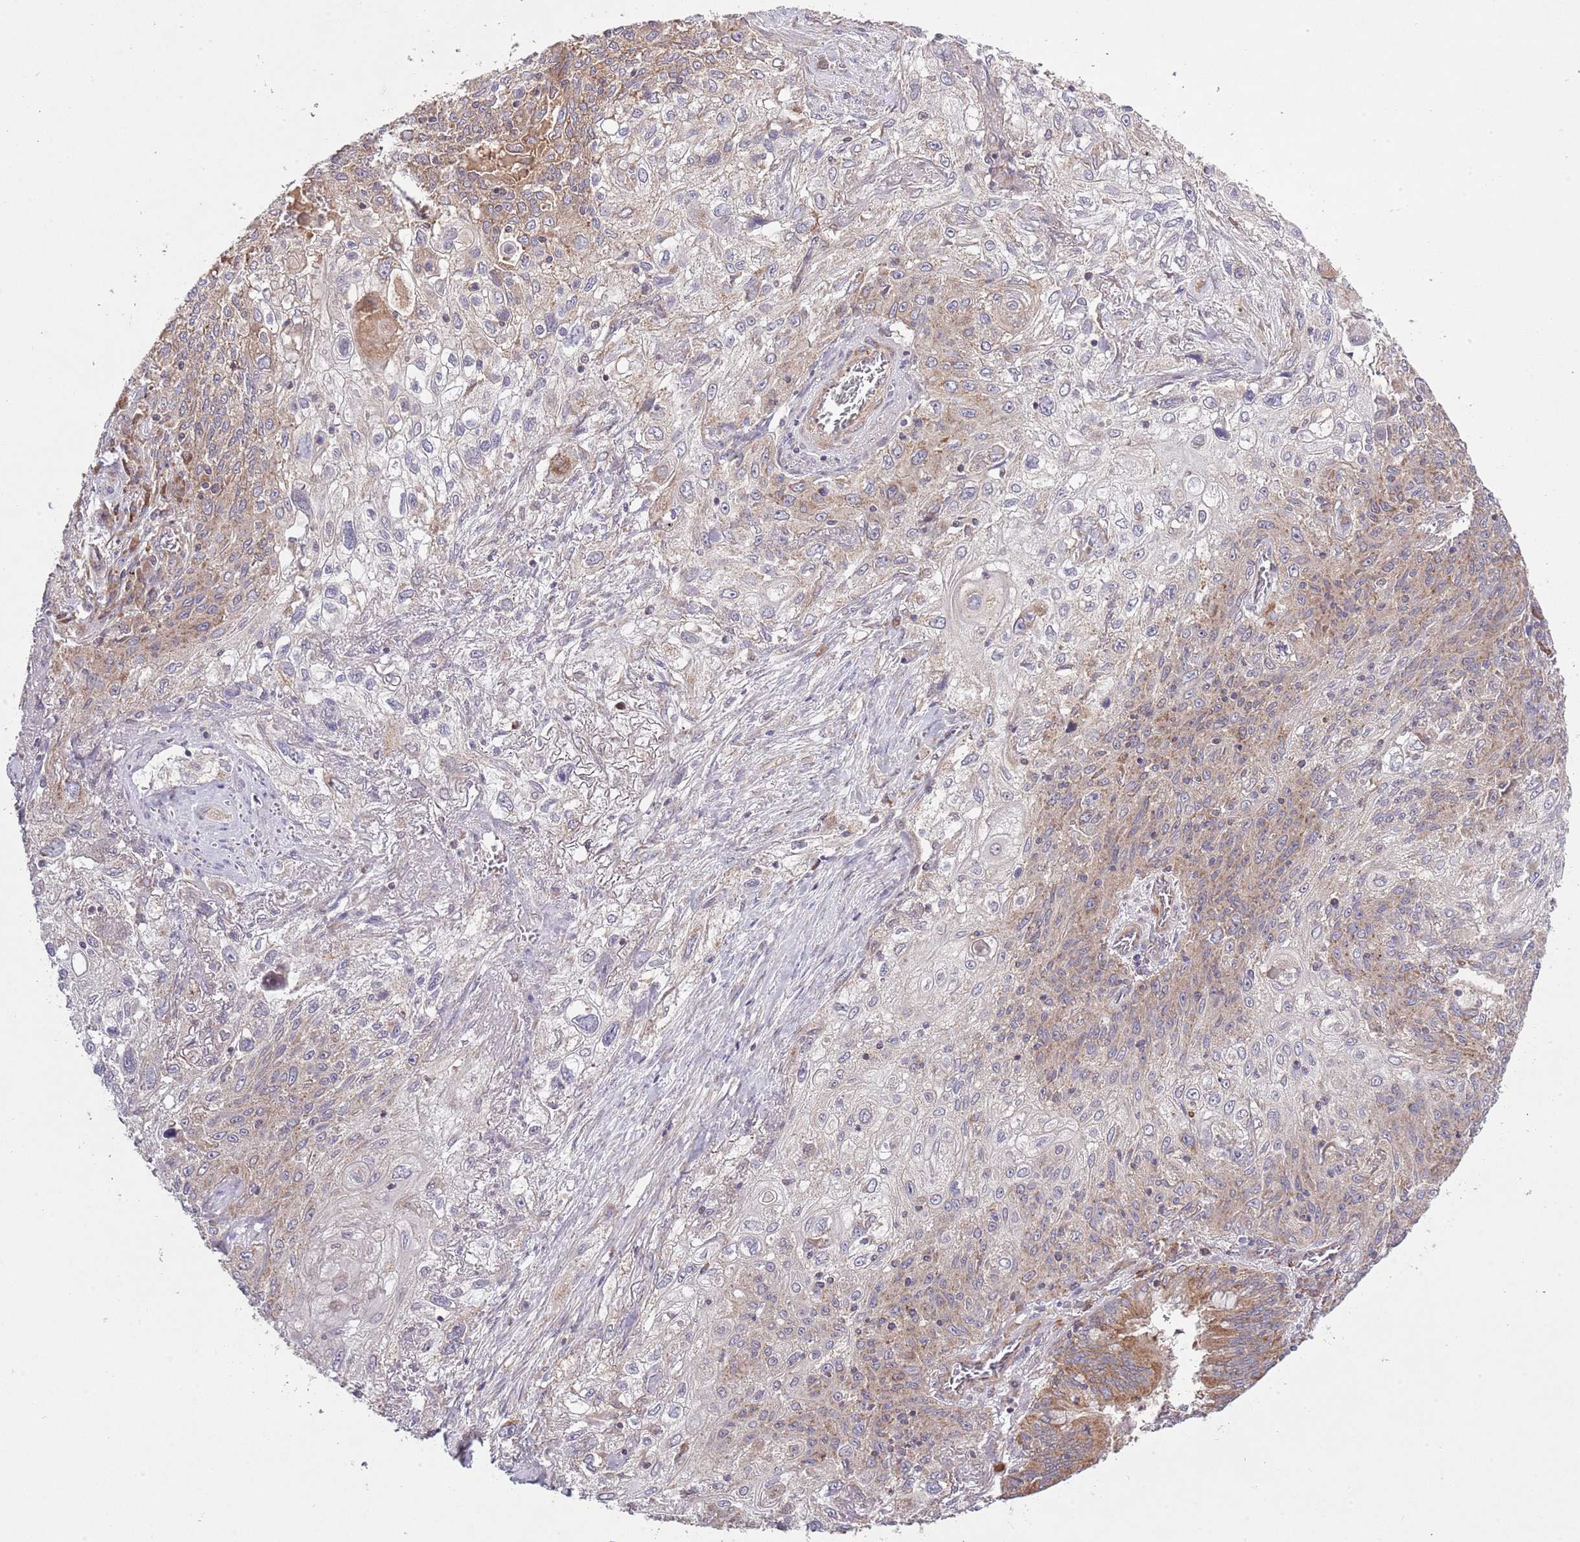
{"staining": {"intensity": "moderate", "quantity": "25%-75%", "location": "cytoplasmic/membranous"}, "tissue": "lung cancer", "cell_type": "Tumor cells", "image_type": "cancer", "snomed": [{"axis": "morphology", "description": "Squamous cell carcinoma, NOS"}, {"axis": "topography", "description": "Lung"}], "caption": "Tumor cells display moderate cytoplasmic/membranous positivity in approximately 25%-75% of cells in lung cancer (squamous cell carcinoma).", "gene": "MFNG", "patient": {"sex": "female", "age": 69}}